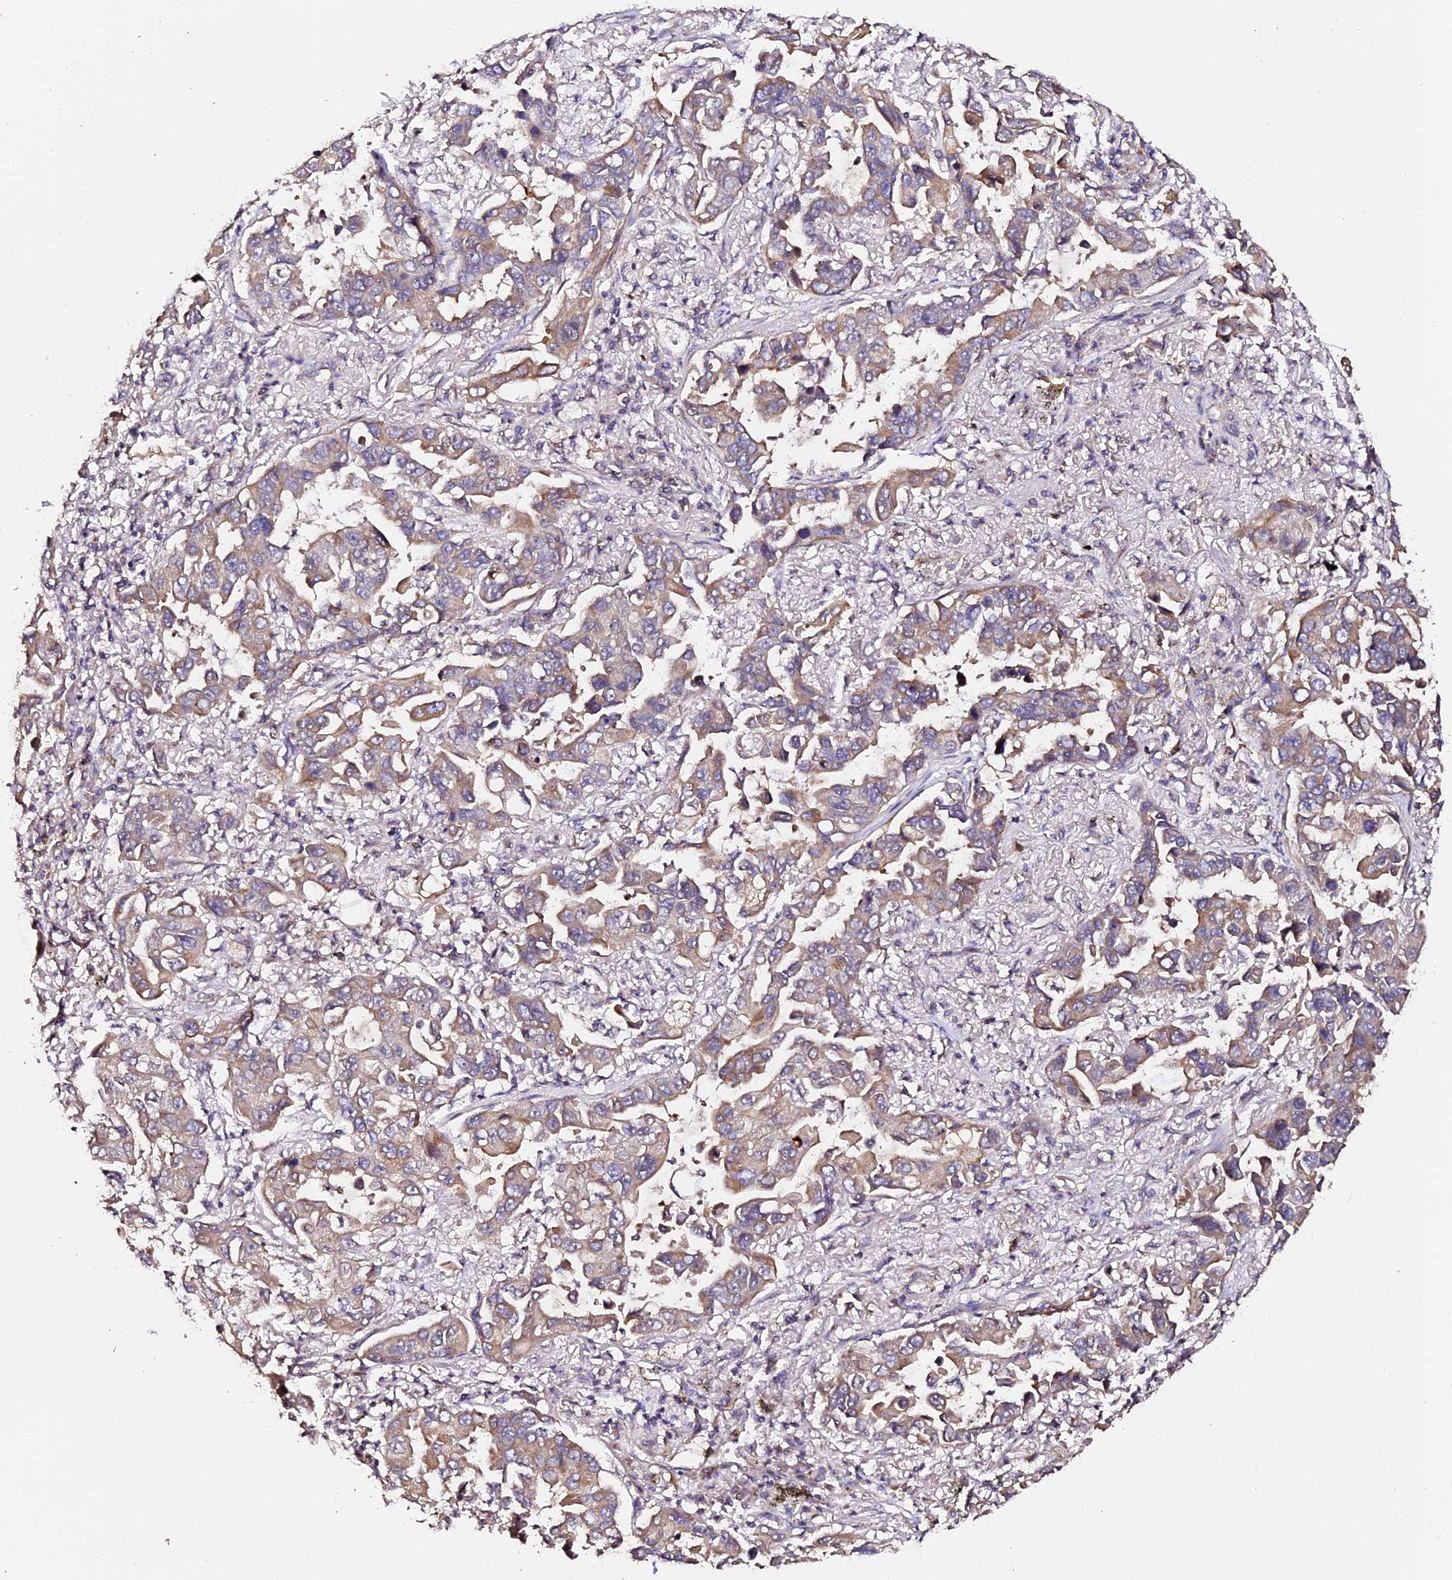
{"staining": {"intensity": "weak", "quantity": ">75%", "location": "cytoplasmic/membranous"}, "tissue": "lung cancer", "cell_type": "Tumor cells", "image_type": "cancer", "snomed": [{"axis": "morphology", "description": "Adenocarcinoma, NOS"}, {"axis": "topography", "description": "Lung"}], "caption": "Lung adenocarcinoma was stained to show a protein in brown. There is low levels of weak cytoplasmic/membranous expression in approximately >75% of tumor cells.", "gene": "TDO2", "patient": {"sex": "male", "age": 64}}